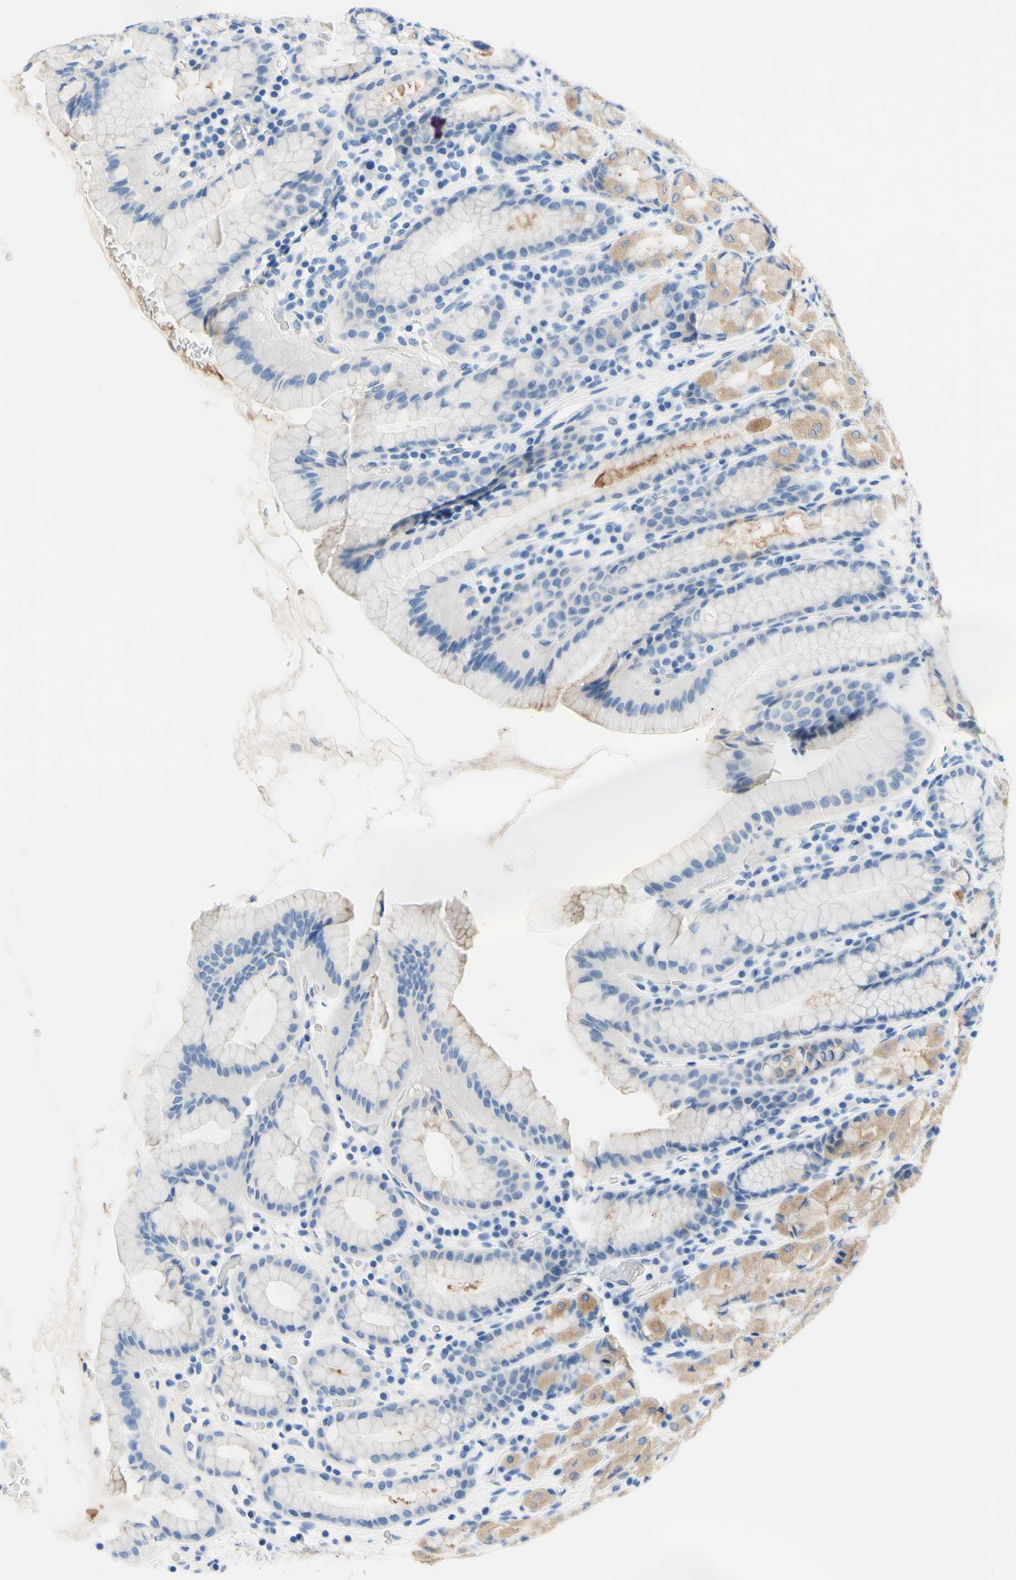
{"staining": {"intensity": "weak", "quantity": "25%-75%", "location": "cytoplasmic/membranous"}, "tissue": "stomach", "cell_type": "Glandular cells", "image_type": "normal", "snomed": [{"axis": "morphology", "description": "Normal tissue, NOS"}, {"axis": "topography", "description": "Stomach, upper"}], "caption": "Normal stomach shows weak cytoplasmic/membranous expression in approximately 25%-75% of glandular cells, visualized by immunohistochemistry.", "gene": "HPCA", "patient": {"sex": "male", "age": 68}}